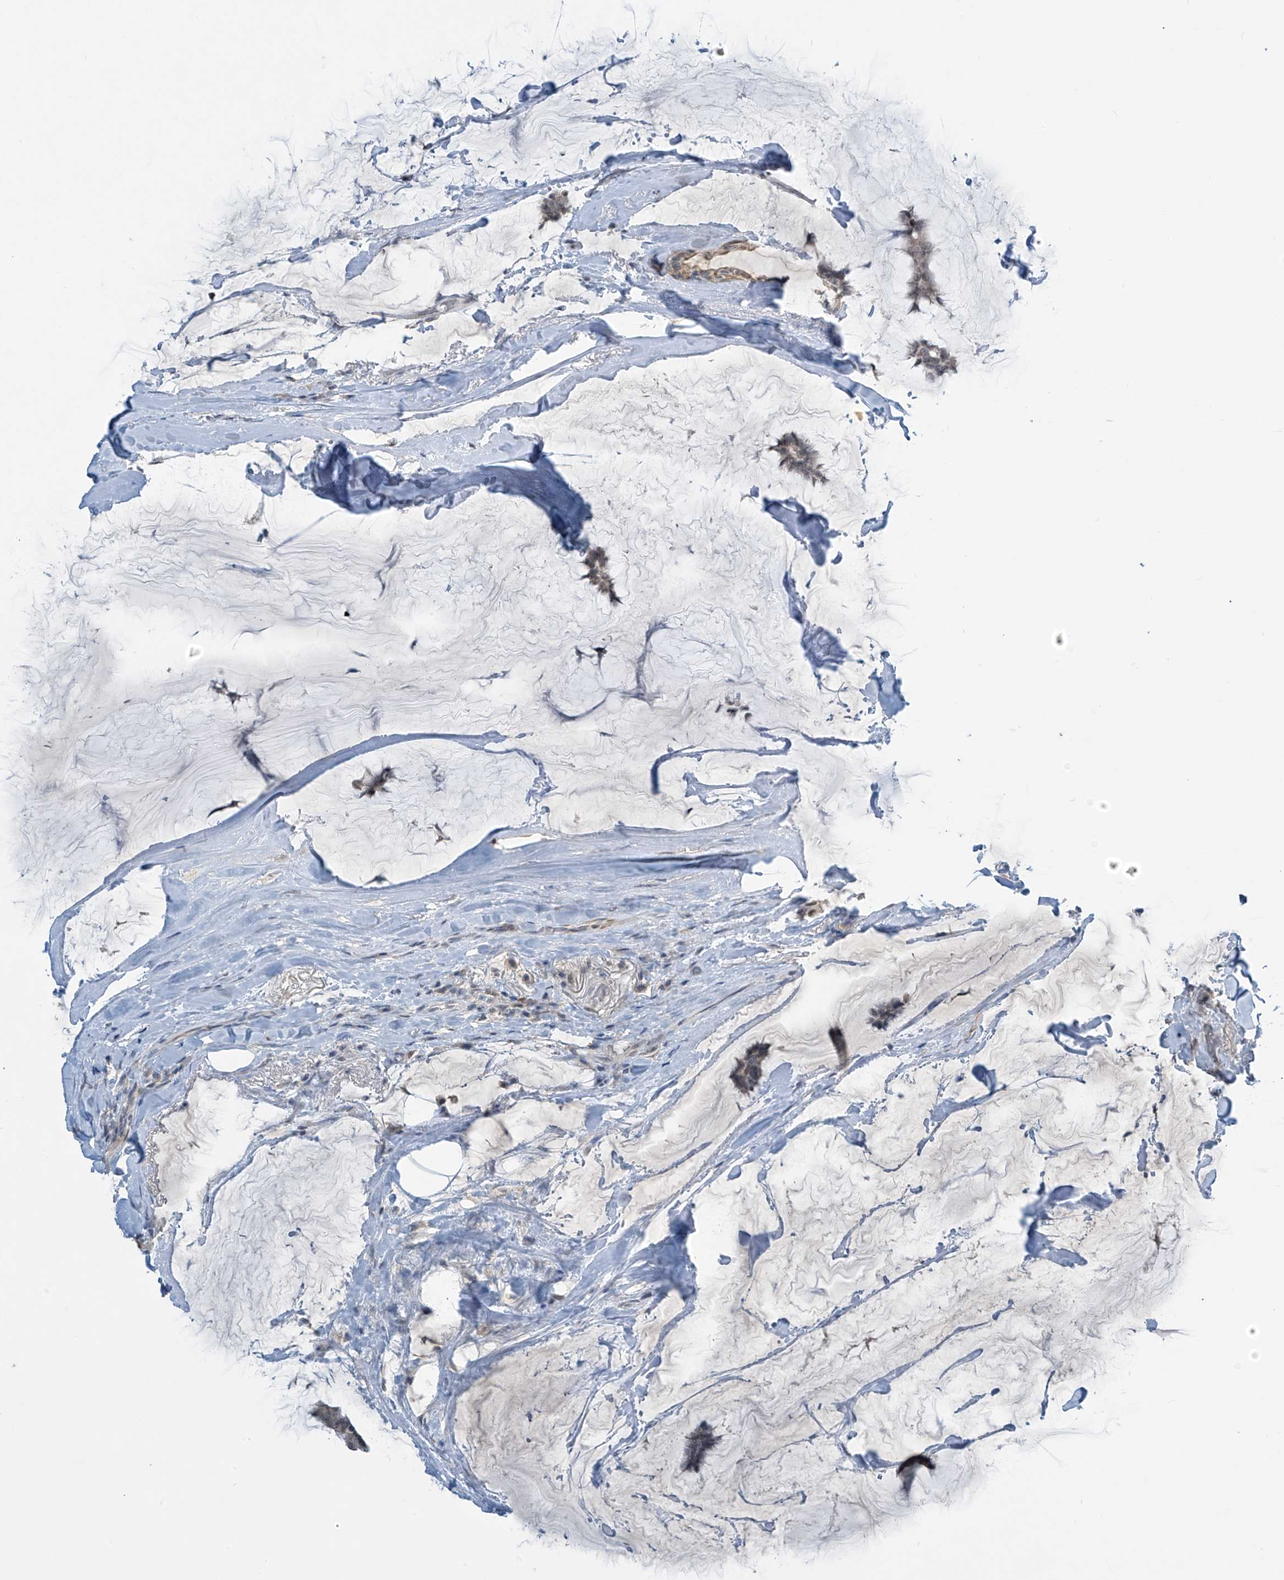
{"staining": {"intensity": "negative", "quantity": "none", "location": "none"}, "tissue": "breast cancer", "cell_type": "Tumor cells", "image_type": "cancer", "snomed": [{"axis": "morphology", "description": "Duct carcinoma"}, {"axis": "topography", "description": "Breast"}], "caption": "A photomicrograph of human breast cancer is negative for staining in tumor cells.", "gene": "METAP1D", "patient": {"sex": "female", "age": 93}}